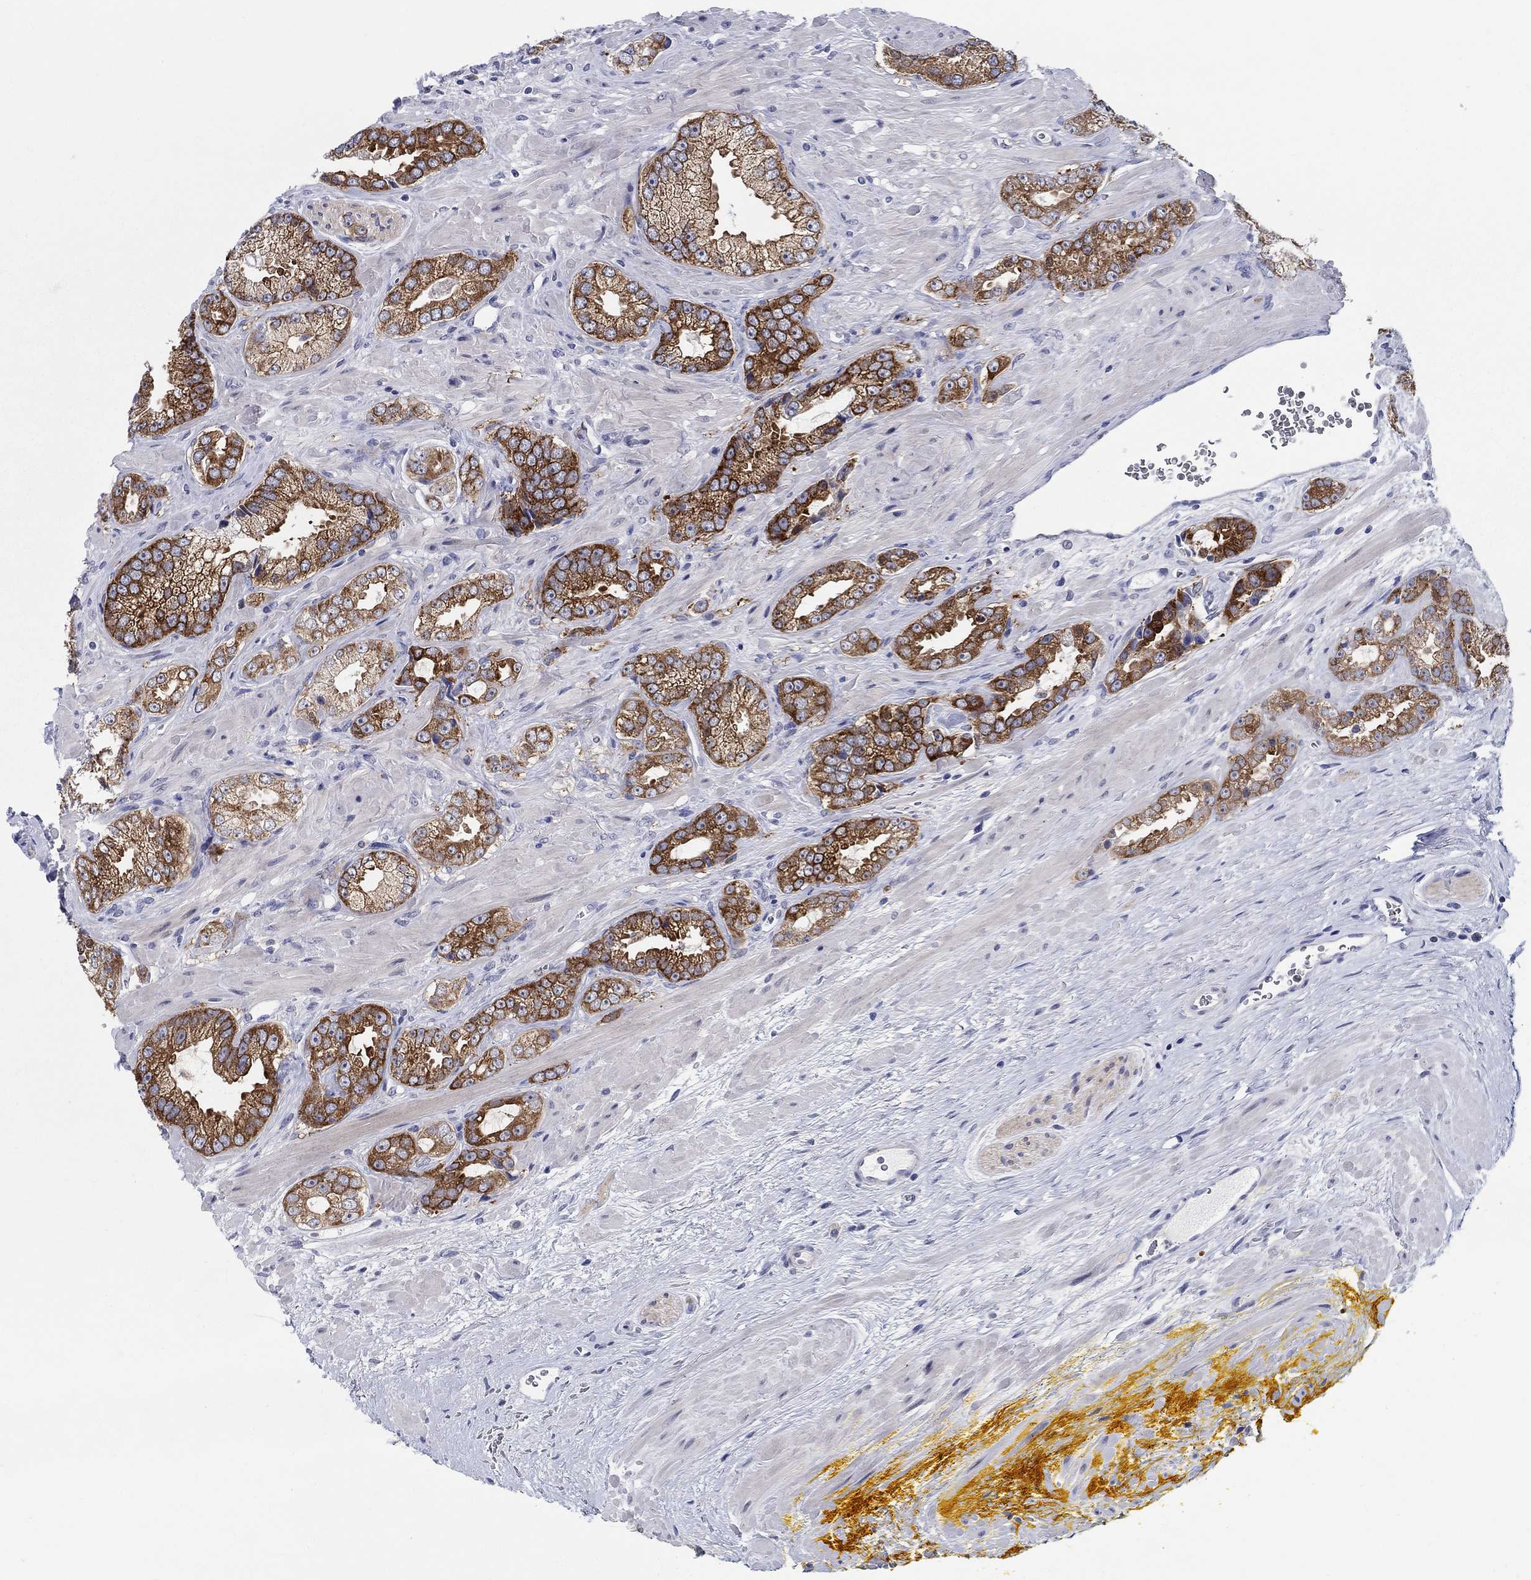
{"staining": {"intensity": "strong", "quantity": ">75%", "location": "cytoplasmic/membranous"}, "tissue": "prostate cancer", "cell_type": "Tumor cells", "image_type": "cancer", "snomed": [{"axis": "morphology", "description": "Adenocarcinoma, NOS"}, {"axis": "topography", "description": "Prostate"}], "caption": "Prostate adenocarcinoma stained with immunohistochemistry (IHC) reveals strong cytoplasmic/membranous expression in approximately >75% of tumor cells. (DAB (3,3'-diaminobenzidine) = brown stain, brightfield microscopy at high magnification).", "gene": "RAP1GAP", "patient": {"sex": "male", "age": 67}}